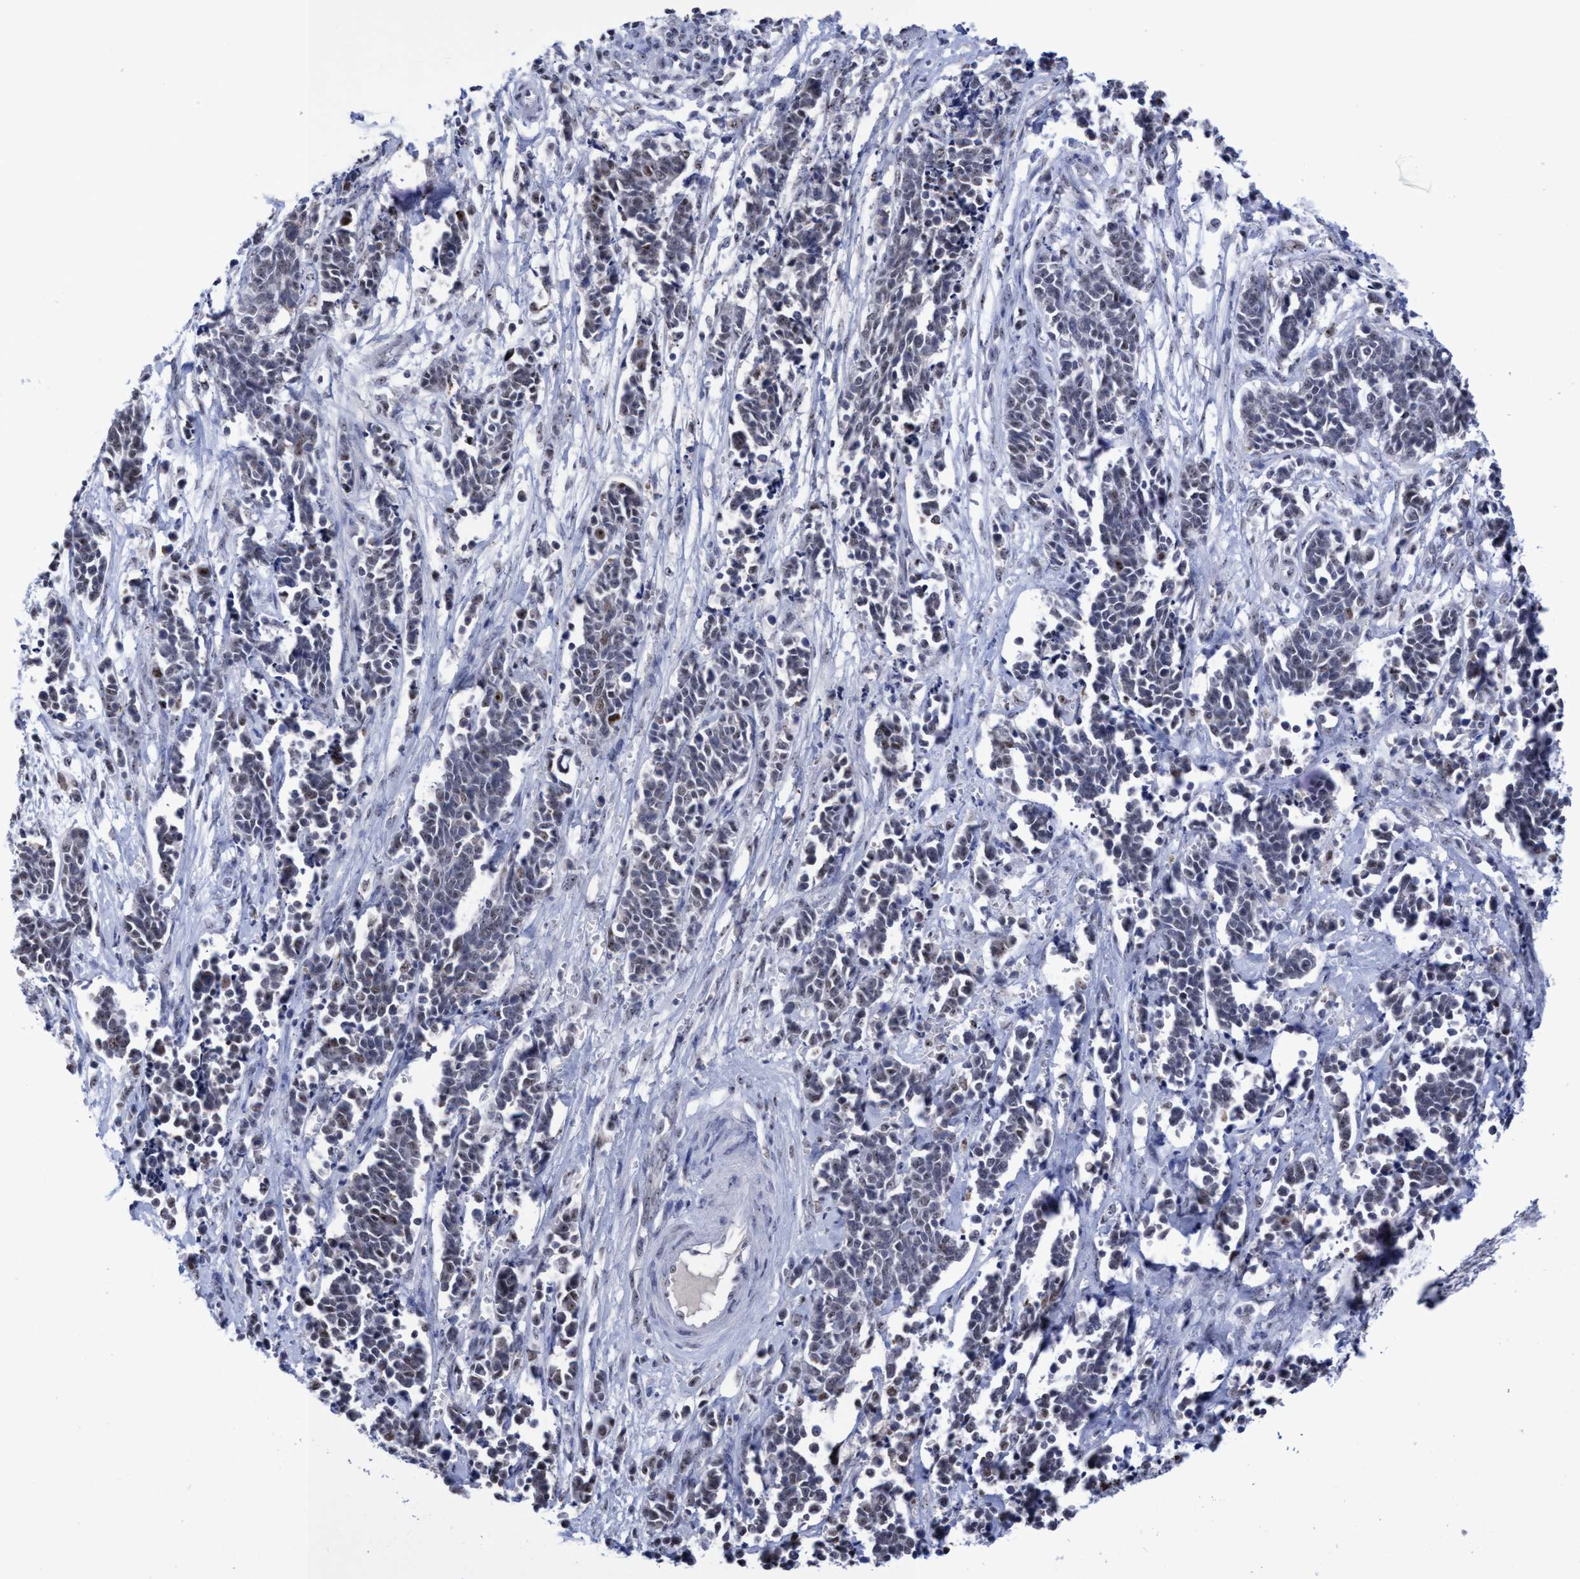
{"staining": {"intensity": "weak", "quantity": "<25%", "location": "nuclear"}, "tissue": "cervical cancer", "cell_type": "Tumor cells", "image_type": "cancer", "snomed": [{"axis": "morphology", "description": "Squamous cell carcinoma, NOS"}, {"axis": "topography", "description": "Cervix"}], "caption": "This is an immunohistochemistry (IHC) photomicrograph of cervical cancer (squamous cell carcinoma). There is no positivity in tumor cells.", "gene": "EFCAB10", "patient": {"sex": "female", "age": 35}}